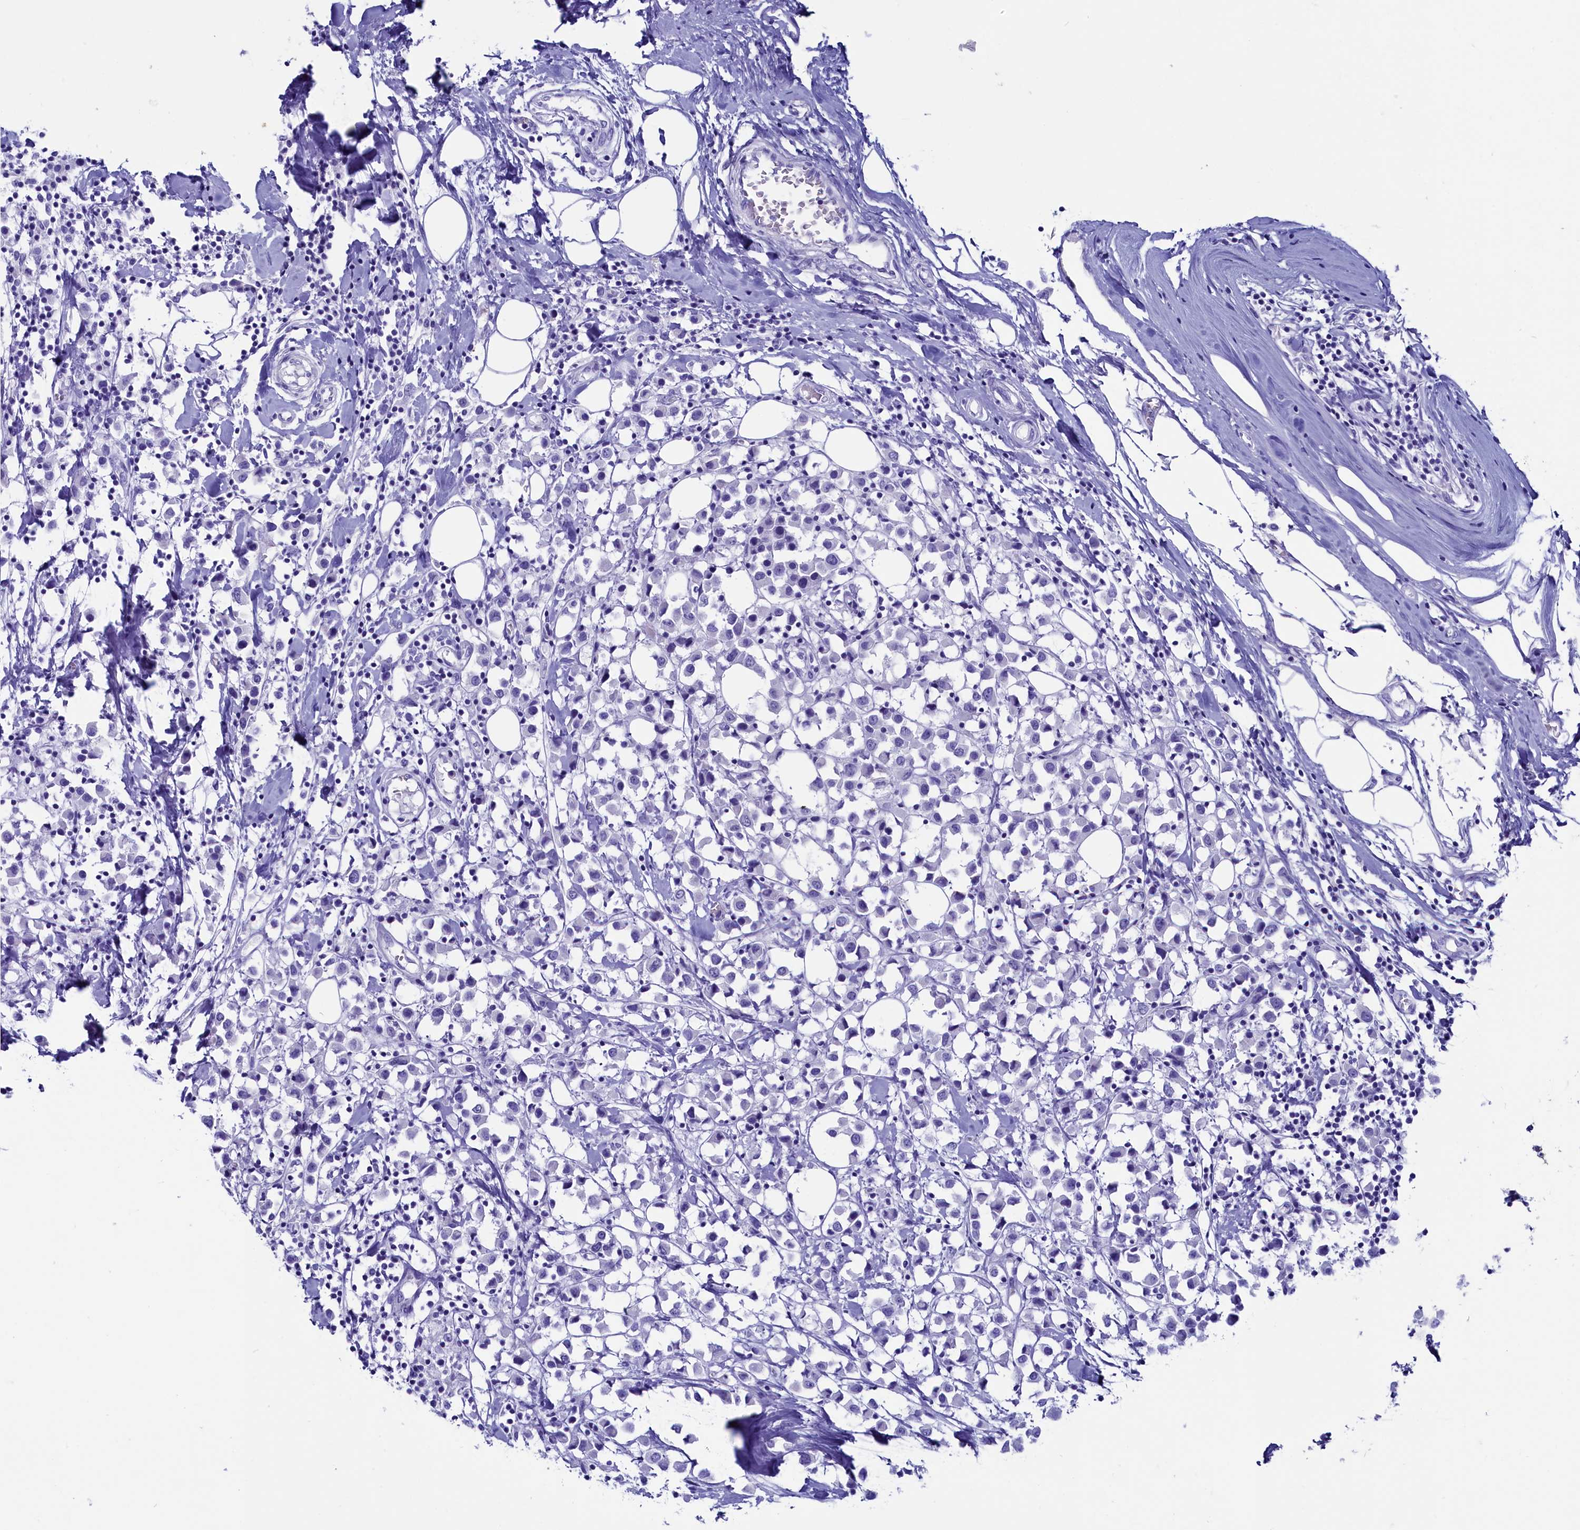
{"staining": {"intensity": "negative", "quantity": "none", "location": "none"}, "tissue": "breast cancer", "cell_type": "Tumor cells", "image_type": "cancer", "snomed": [{"axis": "morphology", "description": "Duct carcinoma"}, {"axis": "topography", "description": "Breast"}], "caption": "The immunohistochemistry (IHC) micrograph has no significant expression in tumor cells of breast cancer tissue. (Stains: DAB IHC with hematoxylin counter stain, Microscopy: brightfield microscopy at high magnification).", "gene": "ANKRD29", "patient": {"sex": "female", "age": 61}}